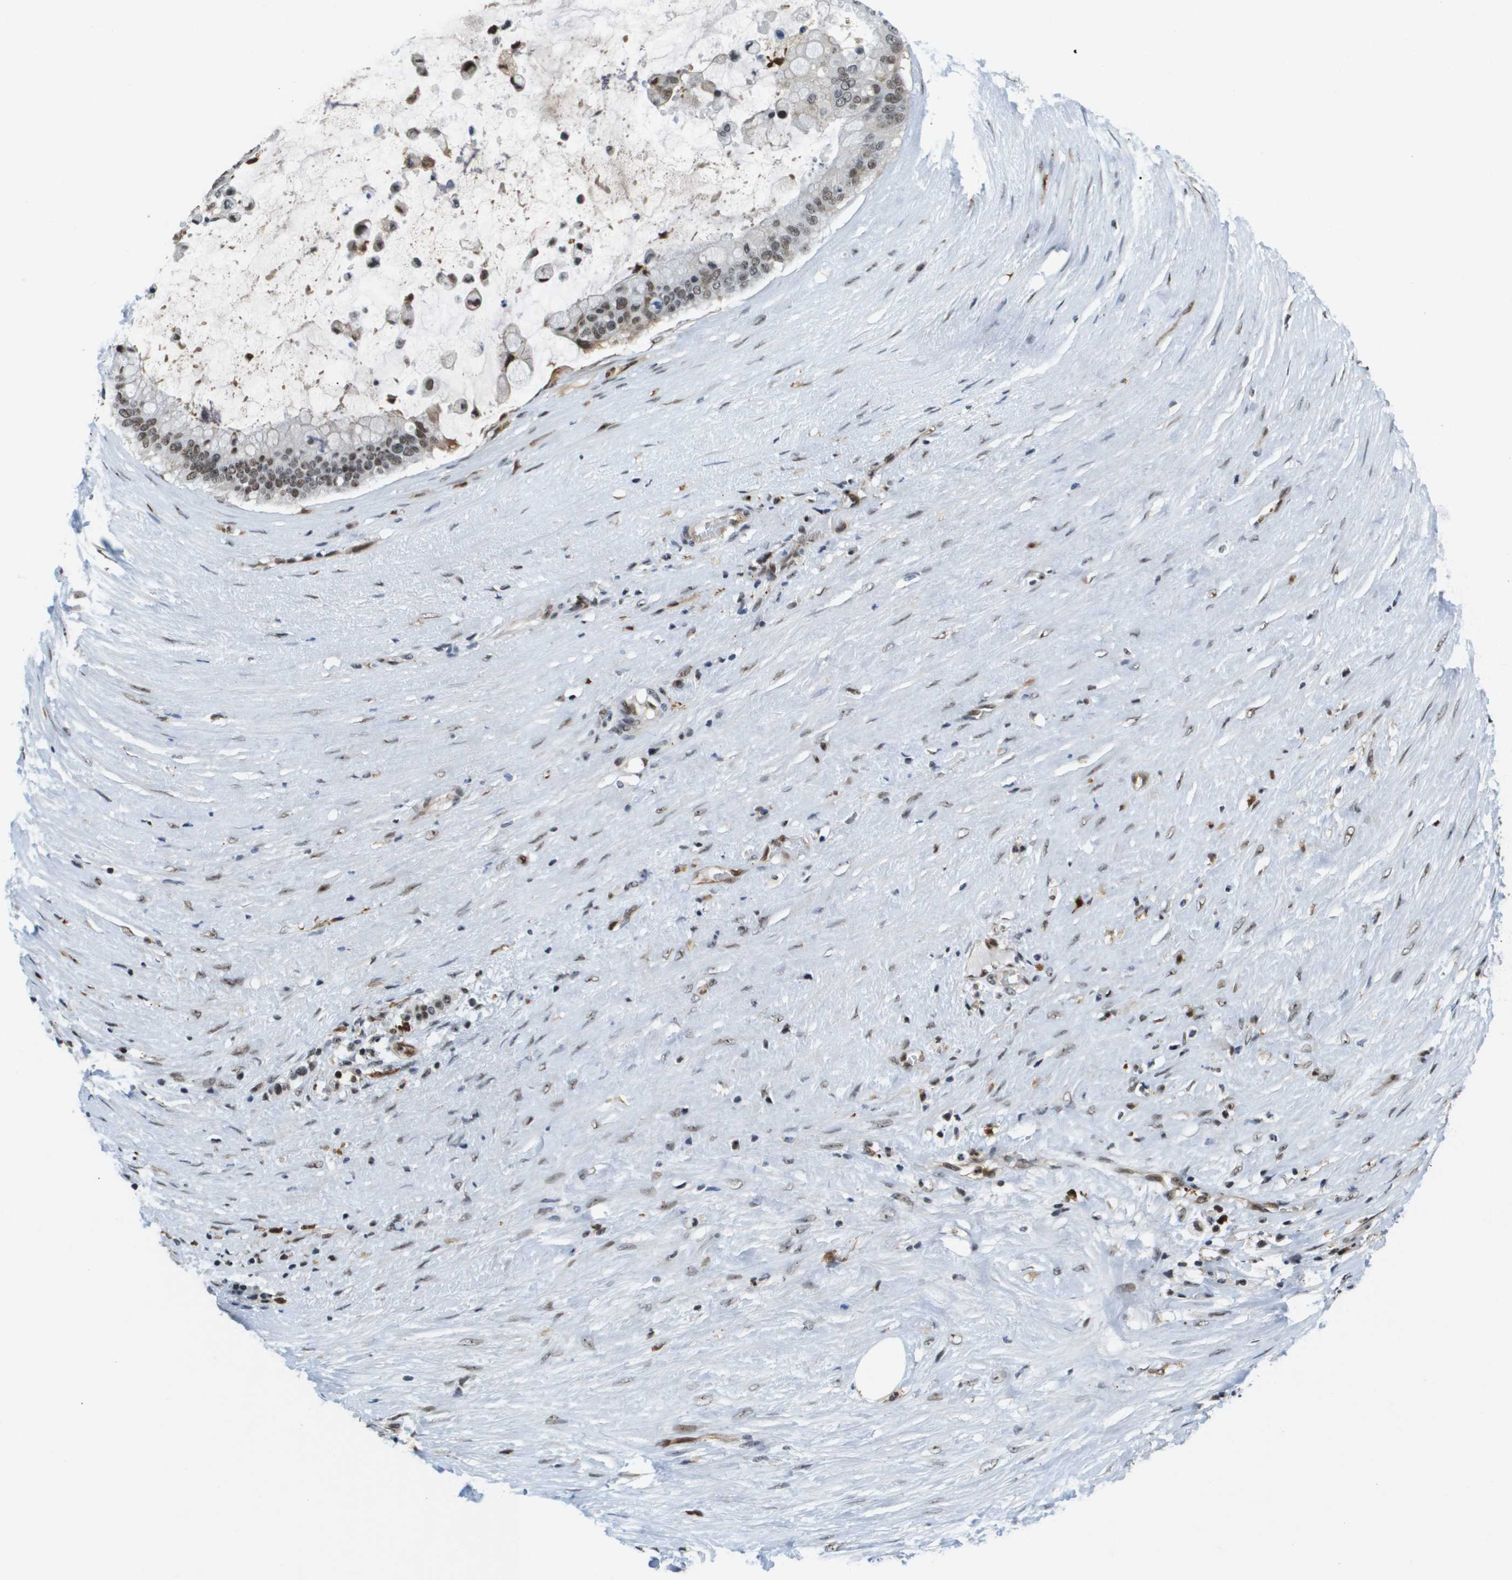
{"staining": {"intensity": "weak", "quantity": ">75%", "location": "nuclear"}, "tissue": "pancreatic cancer", "cell_type": "Tumor cells", "image_type": "cancer", "snomed": [{"axis": "morphology", "description": "Adenocarcinoma, NOS"}, {"axis": "topography", "description": "Pancreas"}], "caption": "Brown immunohistochemical staining in human pancreatic adenocarcinoma demonstrates weak nuclear staining in approximately >75% of tumor cells.", "gene": "EP400", "patient": {"sex": "male", "age": 41}}